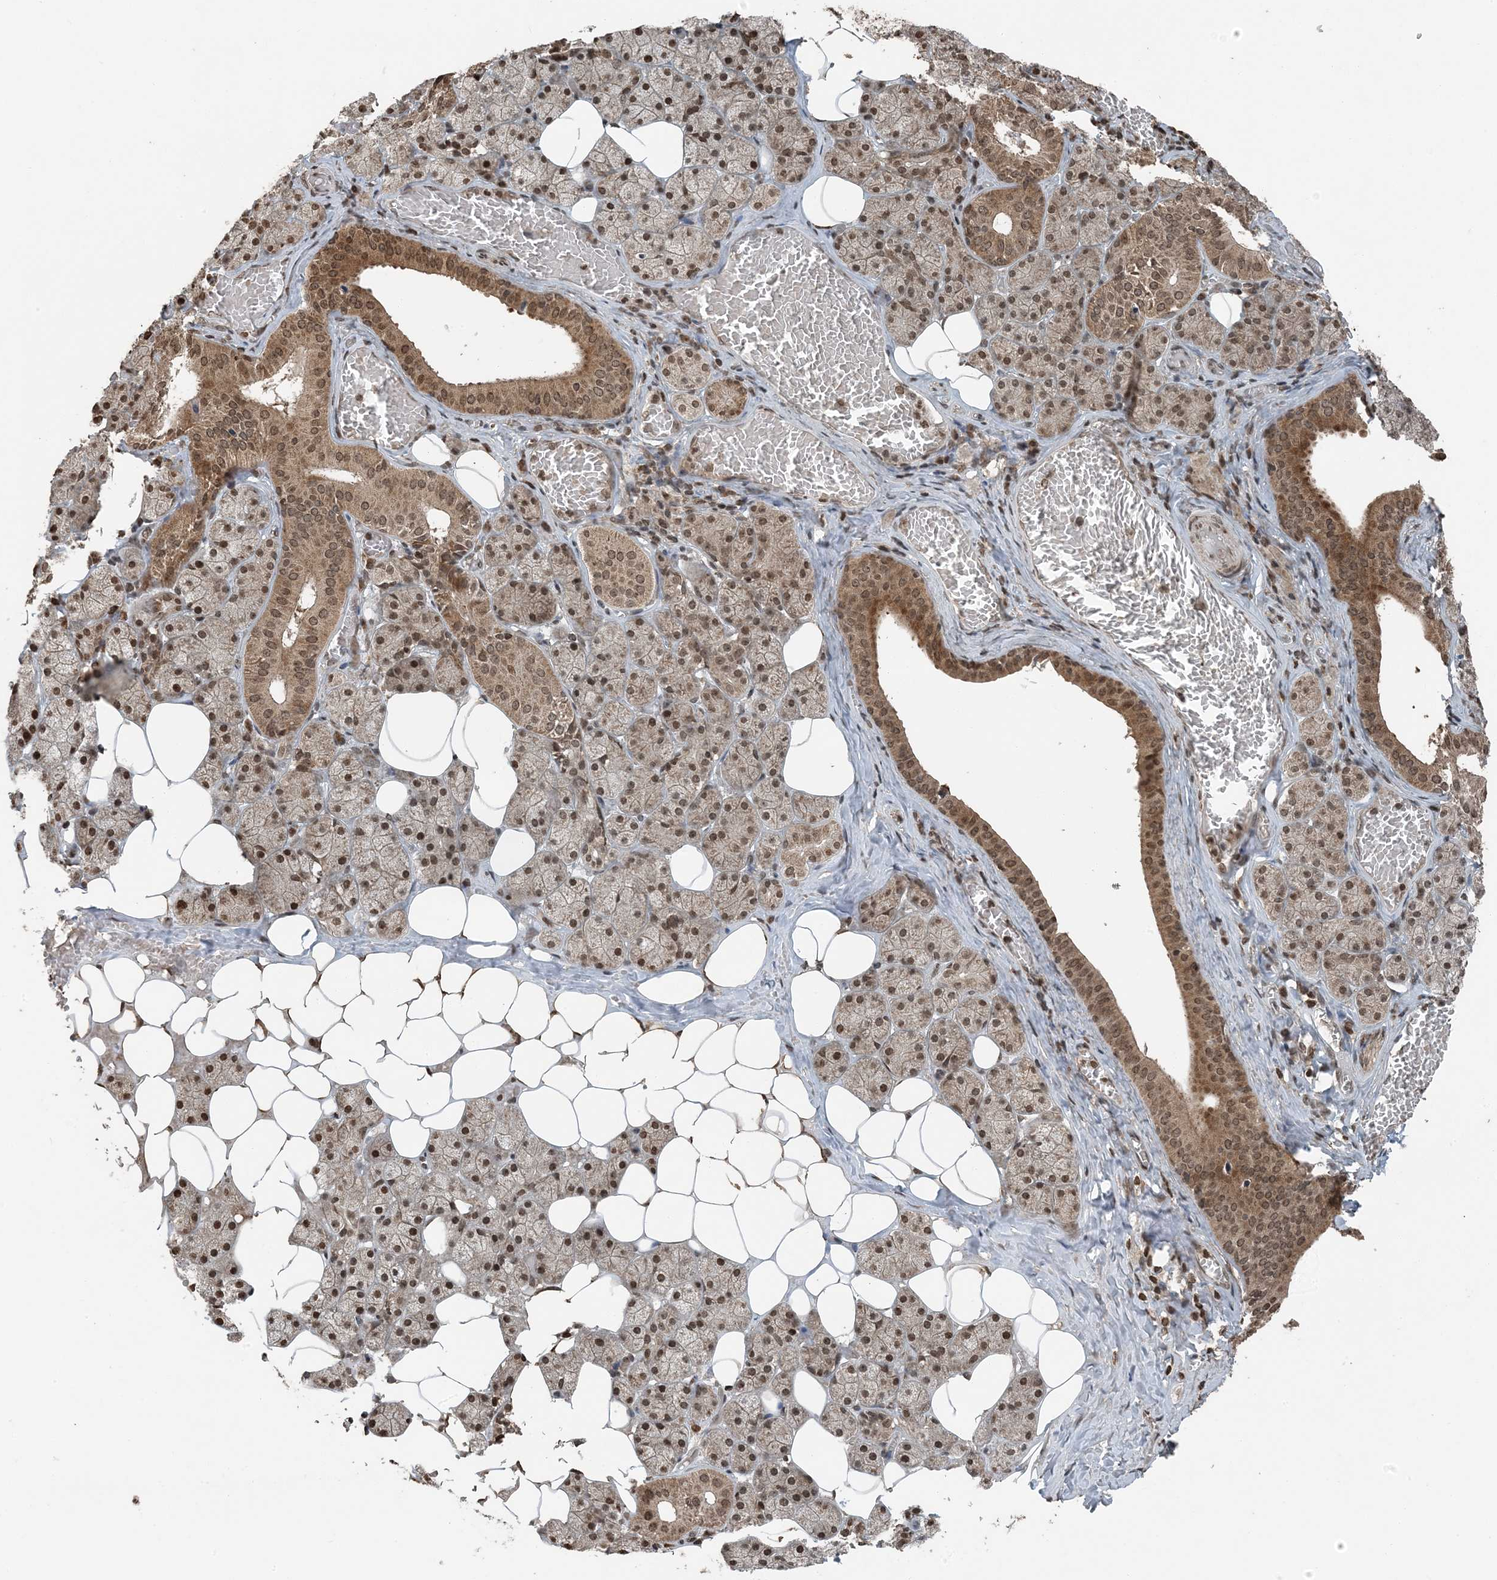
{"staining": {"intensity": "moderate", "quantity": ">75%", "location": "cytoplasmic/membranous,nuclear"}, "tissue": "salivary gland", "cell_type": "Glandular cells", "image_type": "normal", "snomed": [{"axis": "morphology", "description": "Normal tissue, NOS"}, {"axis": "topography", "description": "Salivary gland"}], "caption": "A micrograph of salivary gland stained for a protein displays moderate cytoplasmic/membranous,nuclear brown staining in glandular cells. (Brightfield microscopy of DAB IHC at high magnification).", "gene": "ZFAND2B", "patient": {"sex": "female", "age": 33}}